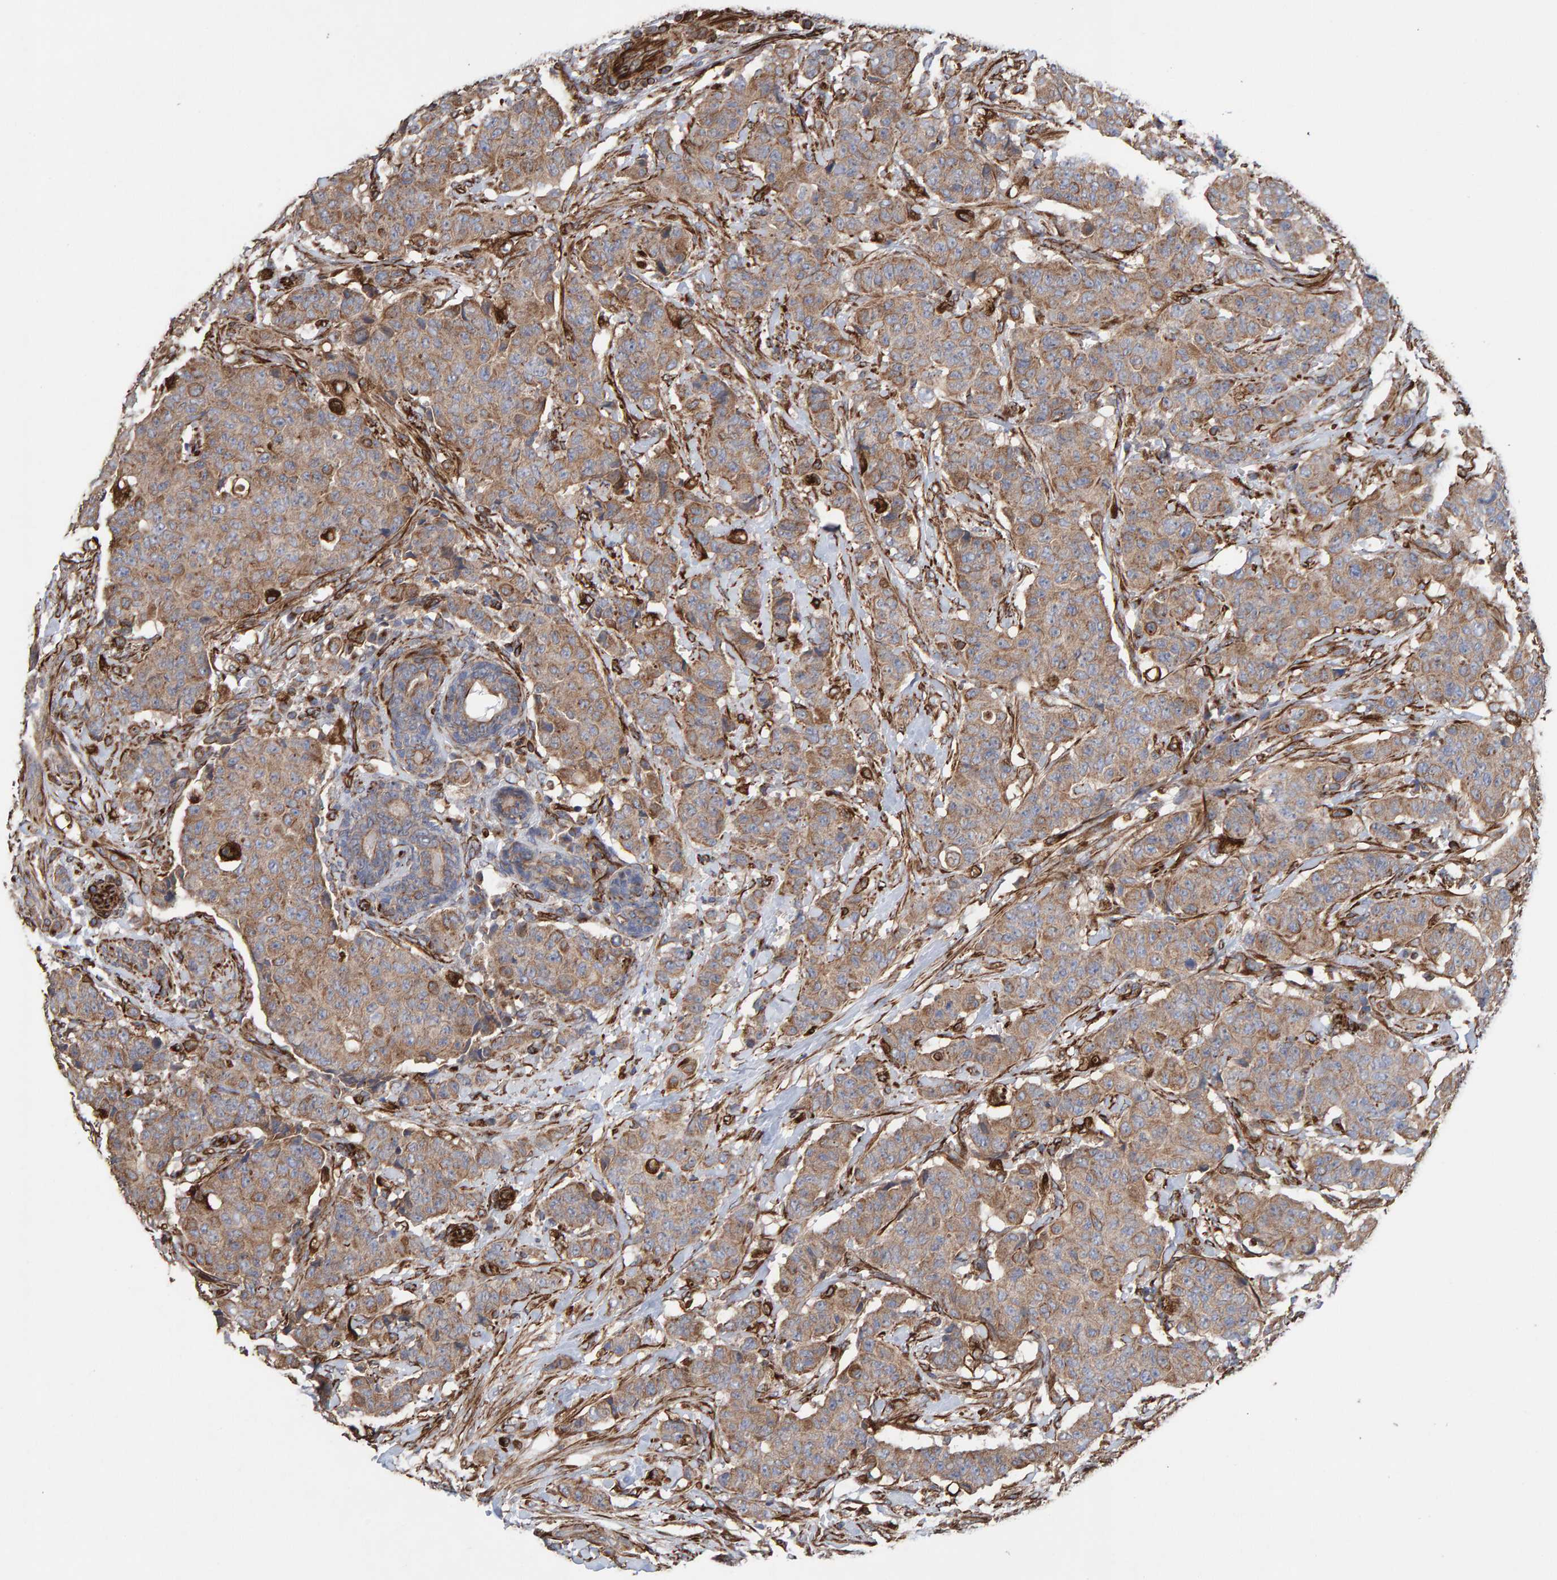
{"staining": {"intensity": "moderate", "quantity": ">75%", "location": "cytoplasmic/membranous"}, "tissue": "breast cancer", "cell_type": "Tumor cells", "image_type": "cancer", "snomed": [{"axis": "morphology", "description": "Normal tissue, NOS"}, {"axis": "morphology", "description": "Duct carcinoma"}, {"axis": "topography", "description": "Breast"}], "caption": "Immunohistochemistry of breast intraductal carcinoma displays medium levels of moderate cytoplasmic/membranous staining in approximately >75% of tumor cells.", "gene": "ZNF347", "patient": {"sex": "female", "age": 40}}